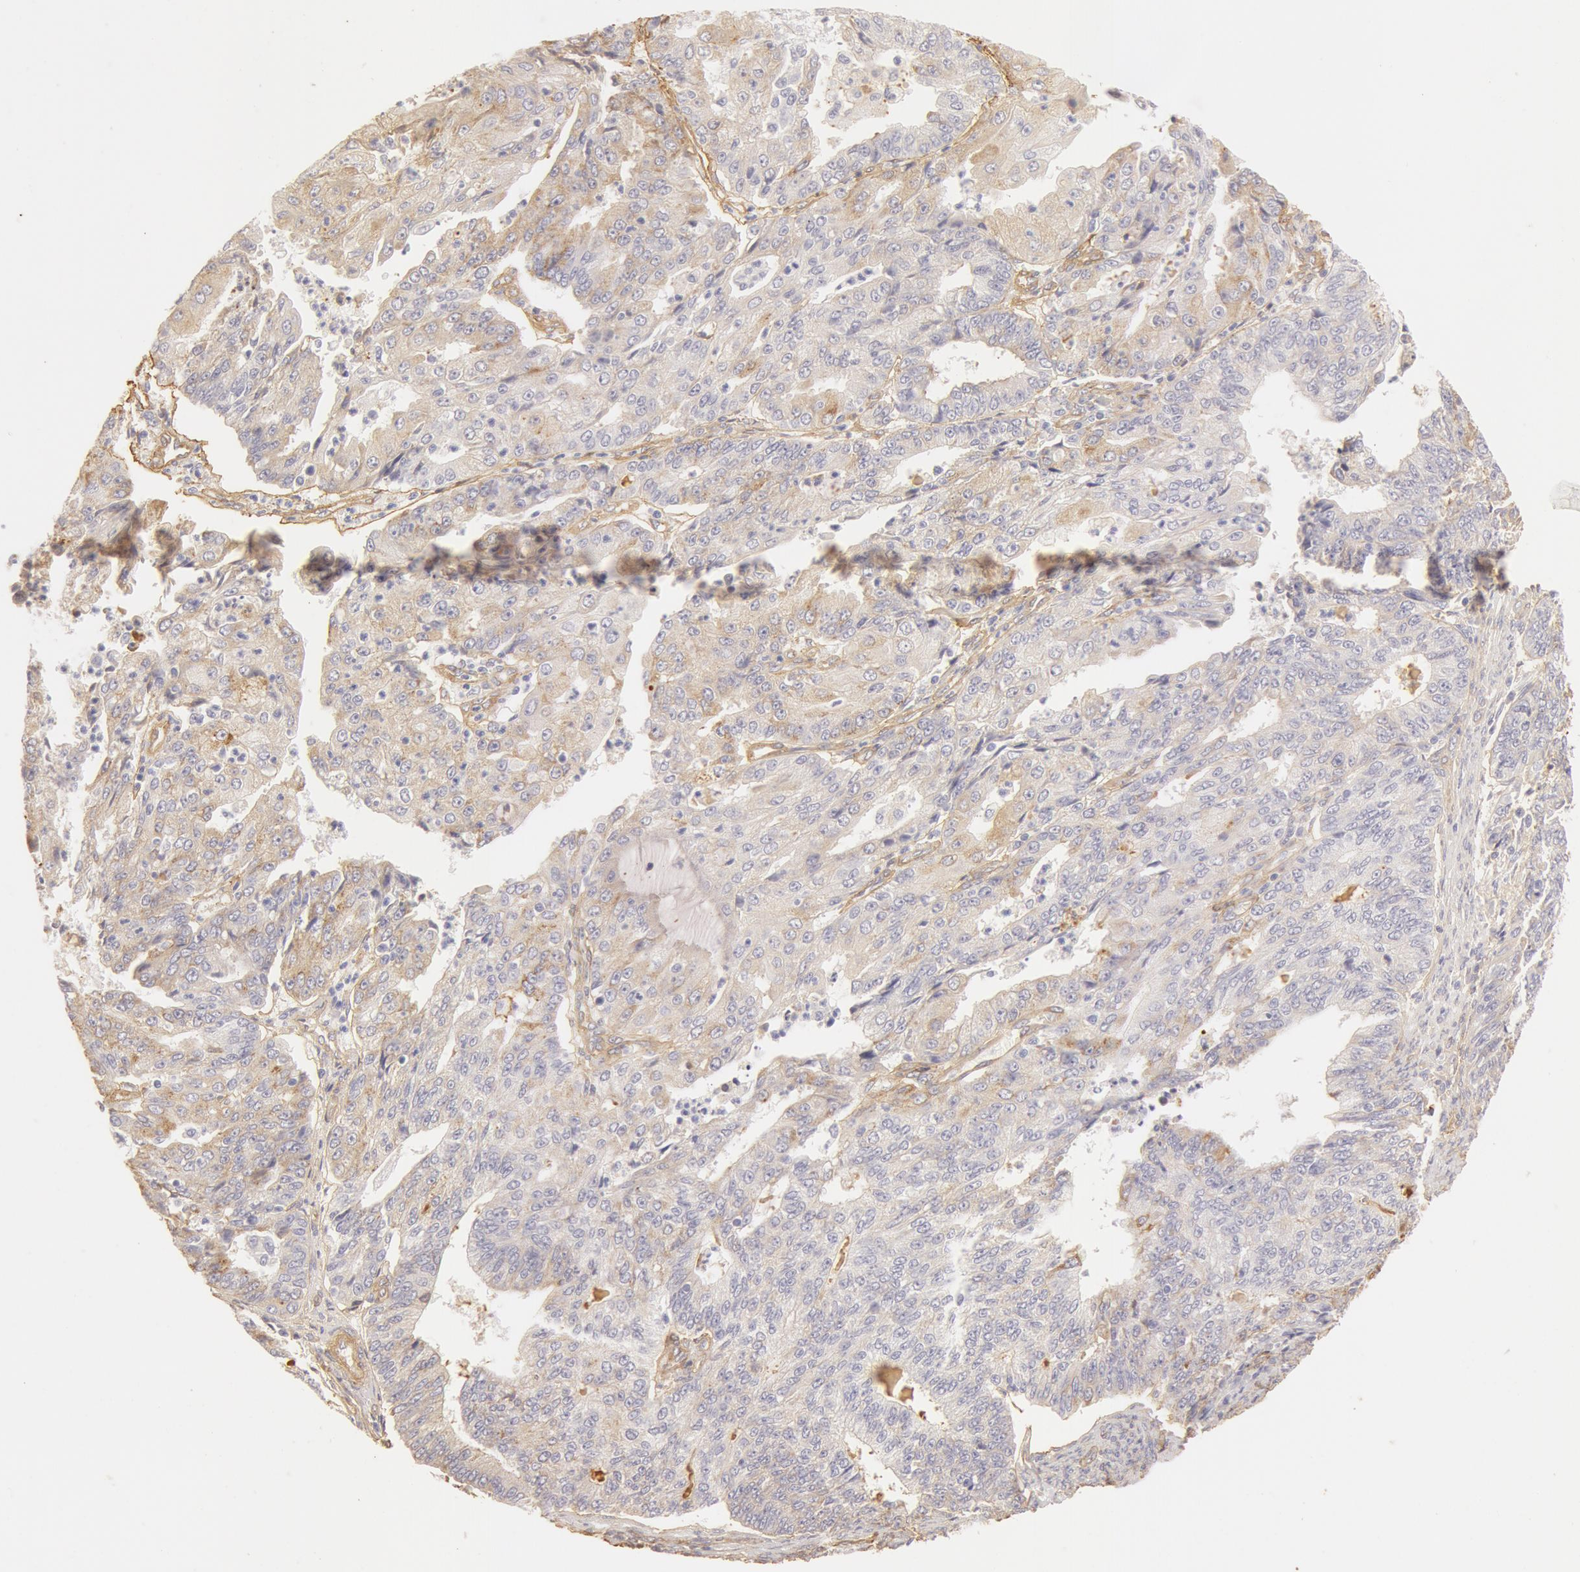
{"staining": {"intensity": "weak", "quantity": ">75%", "location": "cytoplasmic/membranous"}, "tissue": "endometrial cancer", "cell_type": "Tumor cells", "image_type": "cancer", "snomed": [{"axis": "morphology", "description": "Adenocarcinoma, NOS"}, {"axis": "topography", "description": "Endometrium"}], "caption": "Tumor cells demonstrate weak cytoplasmic/membranous positivity in approximately >75% of cells in endometrial cancer (adenocarcinoma). (DAB (3,3'-diaminobenzidine) = brown stain, brightfield microscopy at high magnification).", "gene": "COL4A1", "patient": {"sex": "female", "age": 56}}